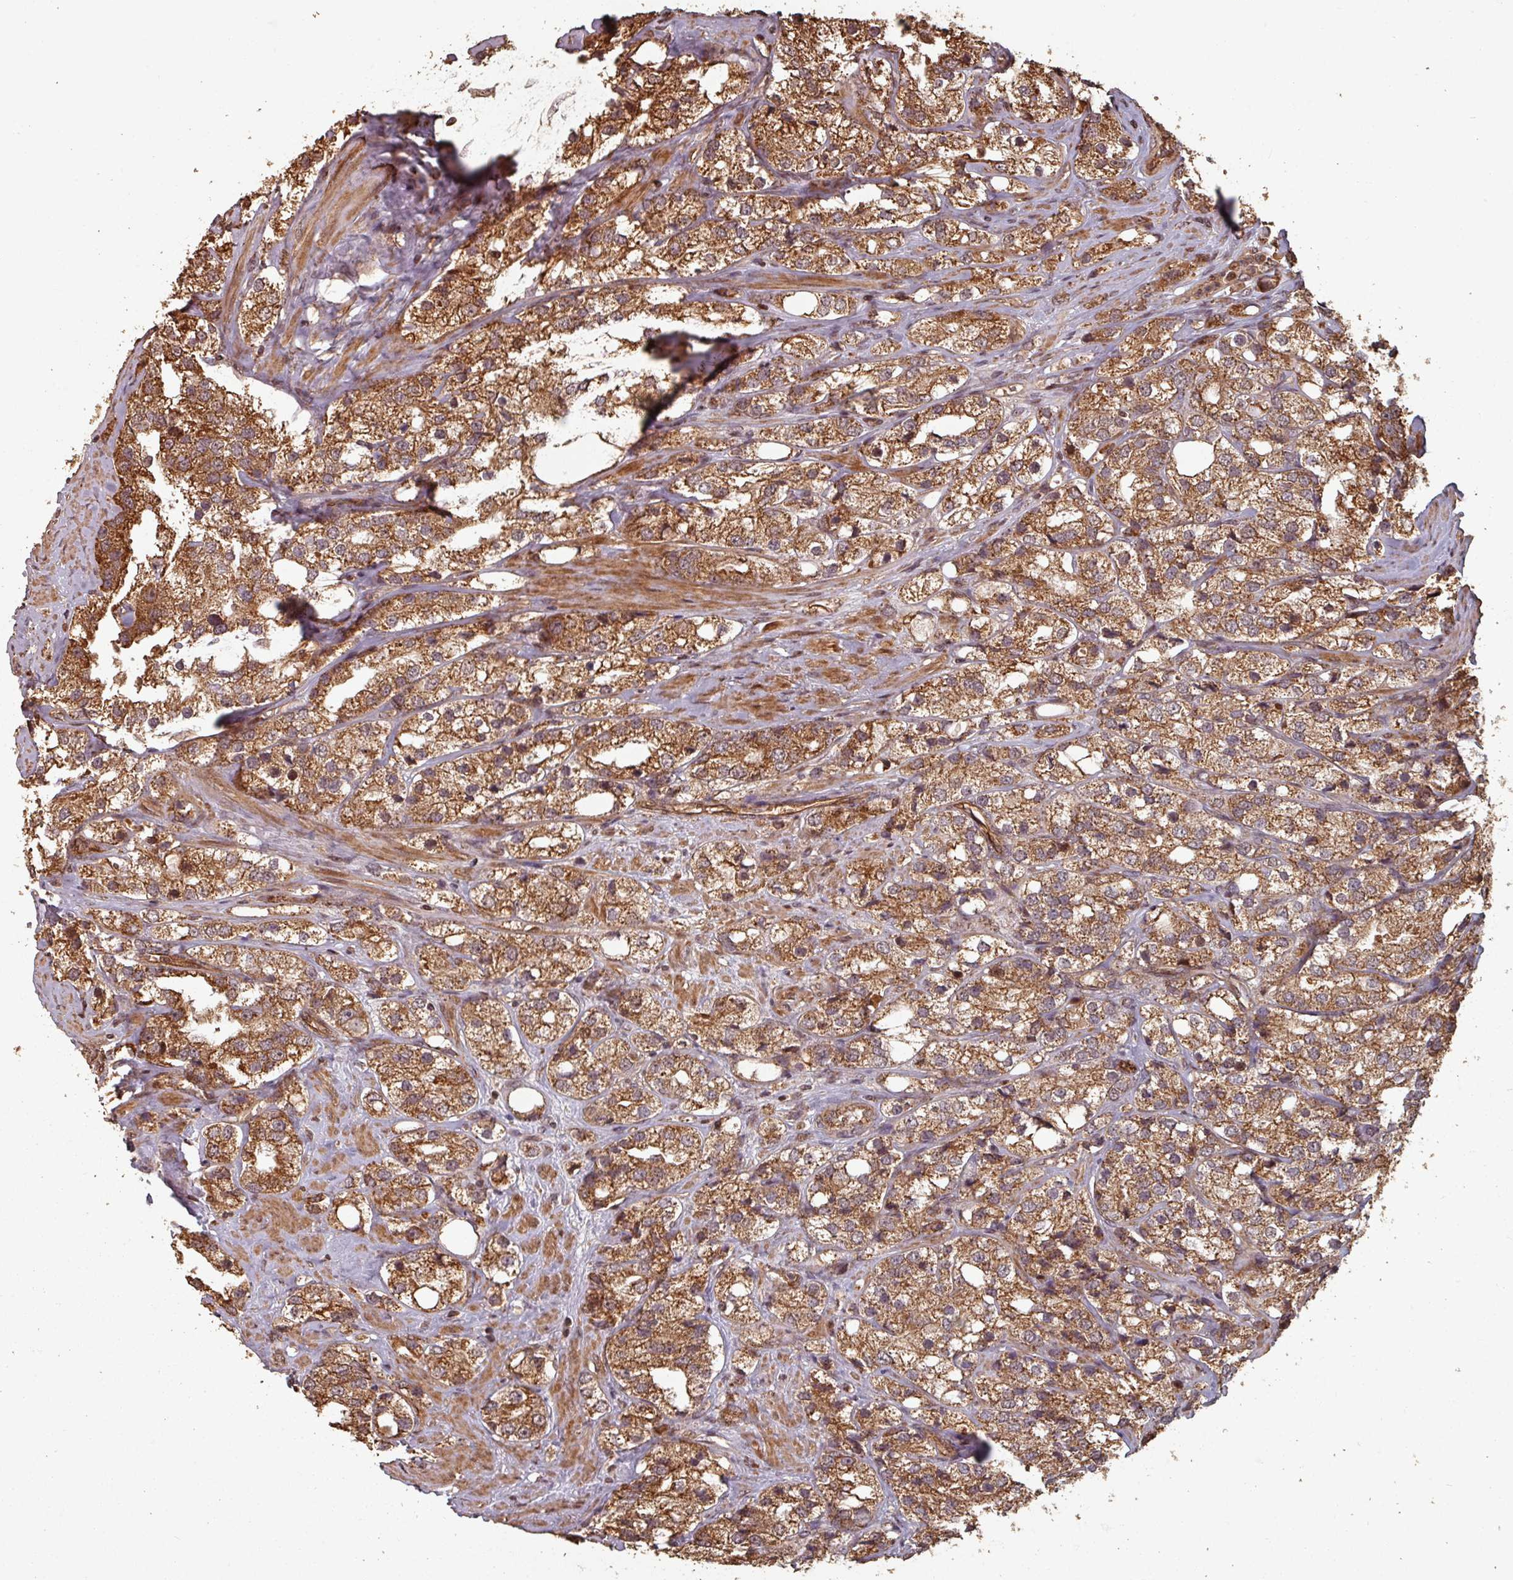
{"staining": {"intensity": "strong", "quantity": ">75%", "location": "cytoplasmic/membranous"}, "tissue": "prostate cancer", "cell_type": "Tumor cells", "image_type": "cancer", "snomed": [{"axis": "morphology", "description": "Adenocarcinoma, NOS"}, {"axis": "topography", "description": "Prostate"}], "caption": "Human prostate cancer stained with a brown dye shows strong cytoplasmic/membranous positive expression in approximately >75% of tumor cells.", "gene": "EID1", "patient": {"sex": "male", "age": 79}}